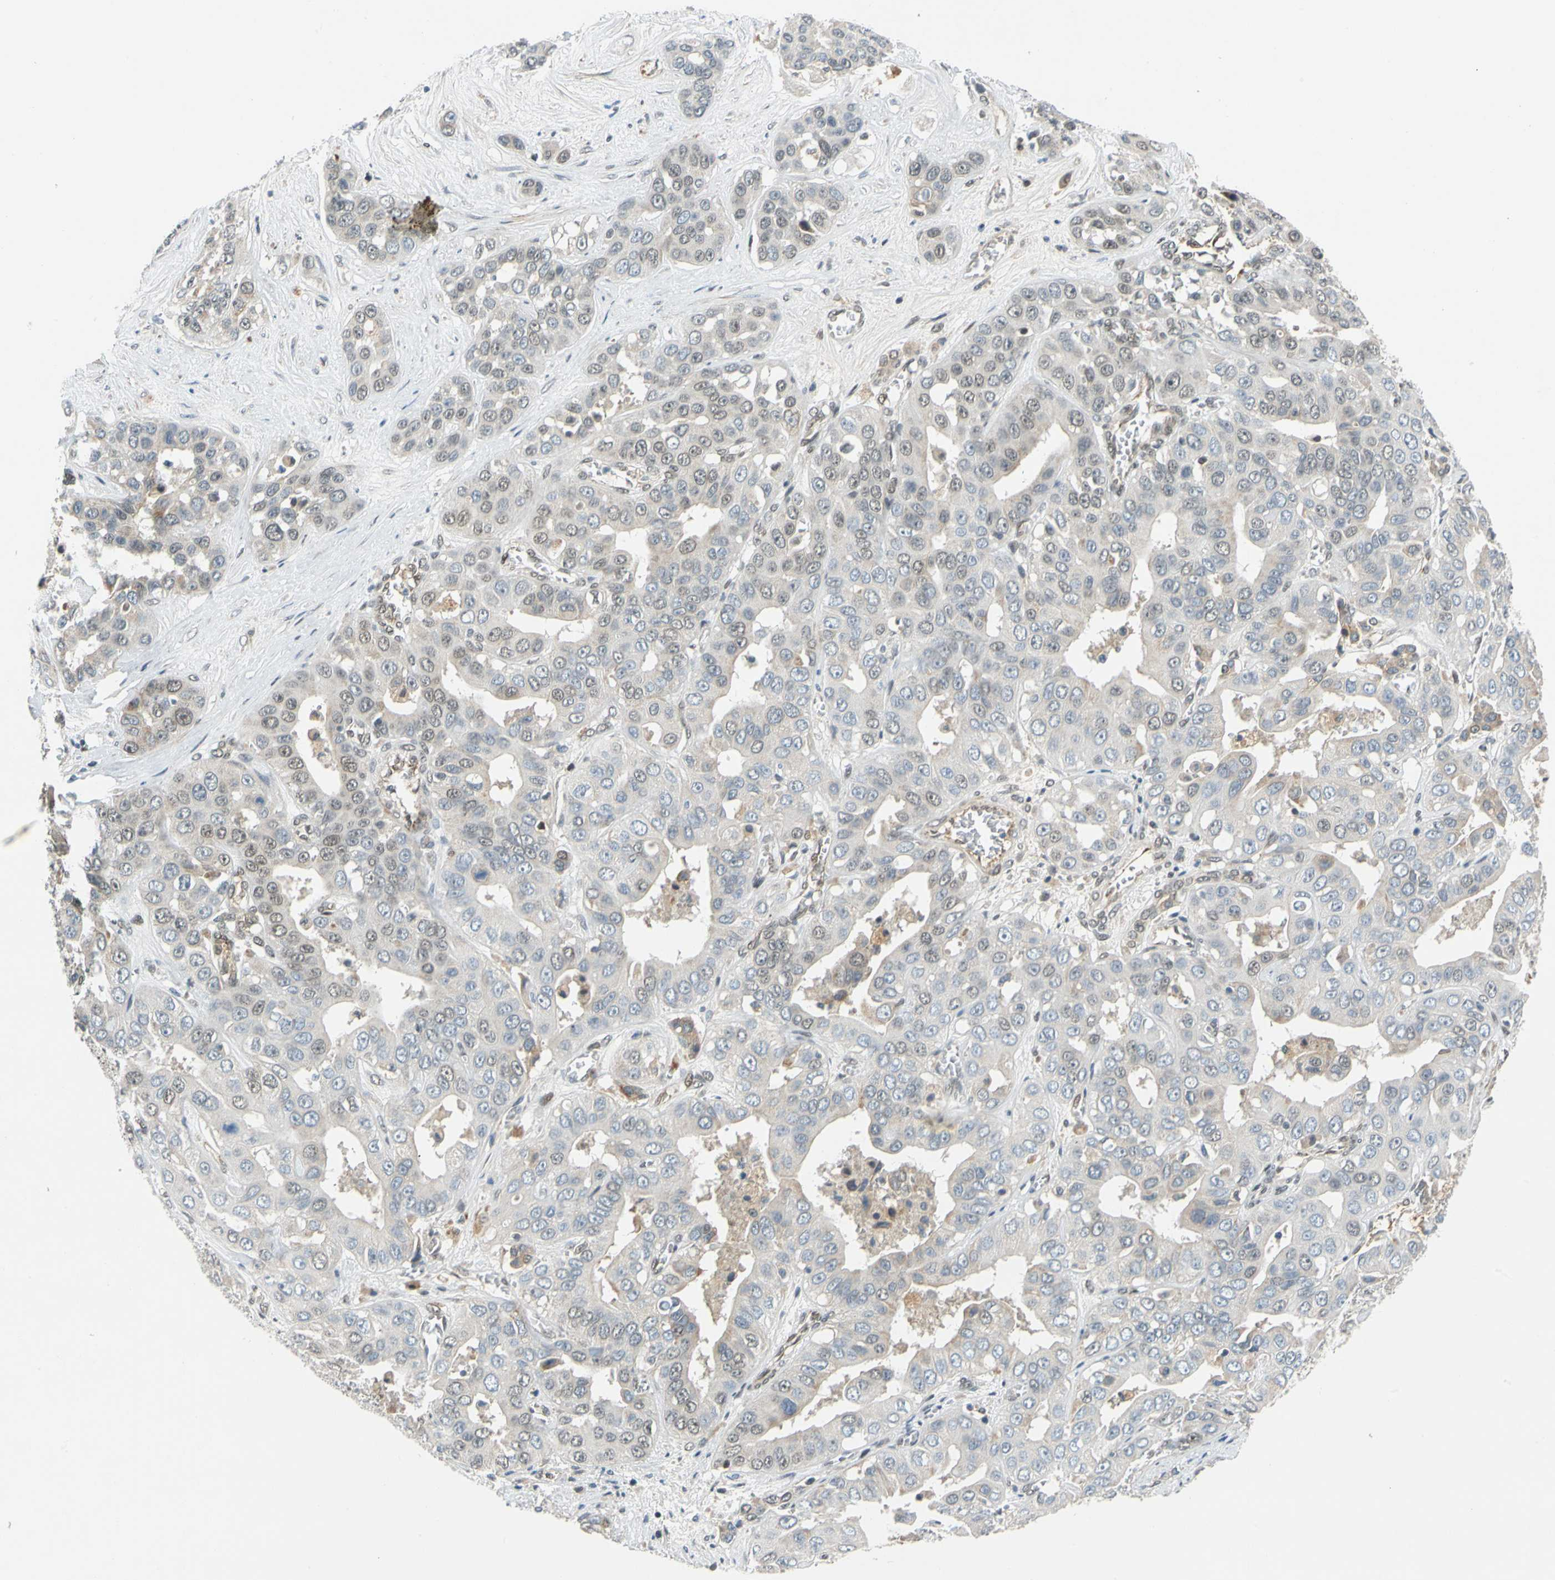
{"staining": {"intensity": "weak", "quantity": "25%-75%", "location": "cytoplasmic/membranous"}, "tissue": "liver cancer", "cell_type": "Tumor cells", "image_type": "cancer", "snomed": [{"axis": "morphology", "description": "Cholangiocarcinoma"}, {"axis": "topography", "description": "Liver"}], "caption": "High-magnification brightfield microscopy of liver cancer (cholangiocarcinoma) stained with DAB (3,3'-diaminobenzidine) (brown) and counterstained with hematoxylin (blue). tumor cells exhibit weak cytoplasmic/membranous positivity is appreciated in approximately25%-75% of cells. The staining is performed using DAB brown chromogen to label protein expression. The nuclei are counter-stained blue using hematoxylin.", "gene": "POGZ", "patient": {"sex": "female", "age": 52}}